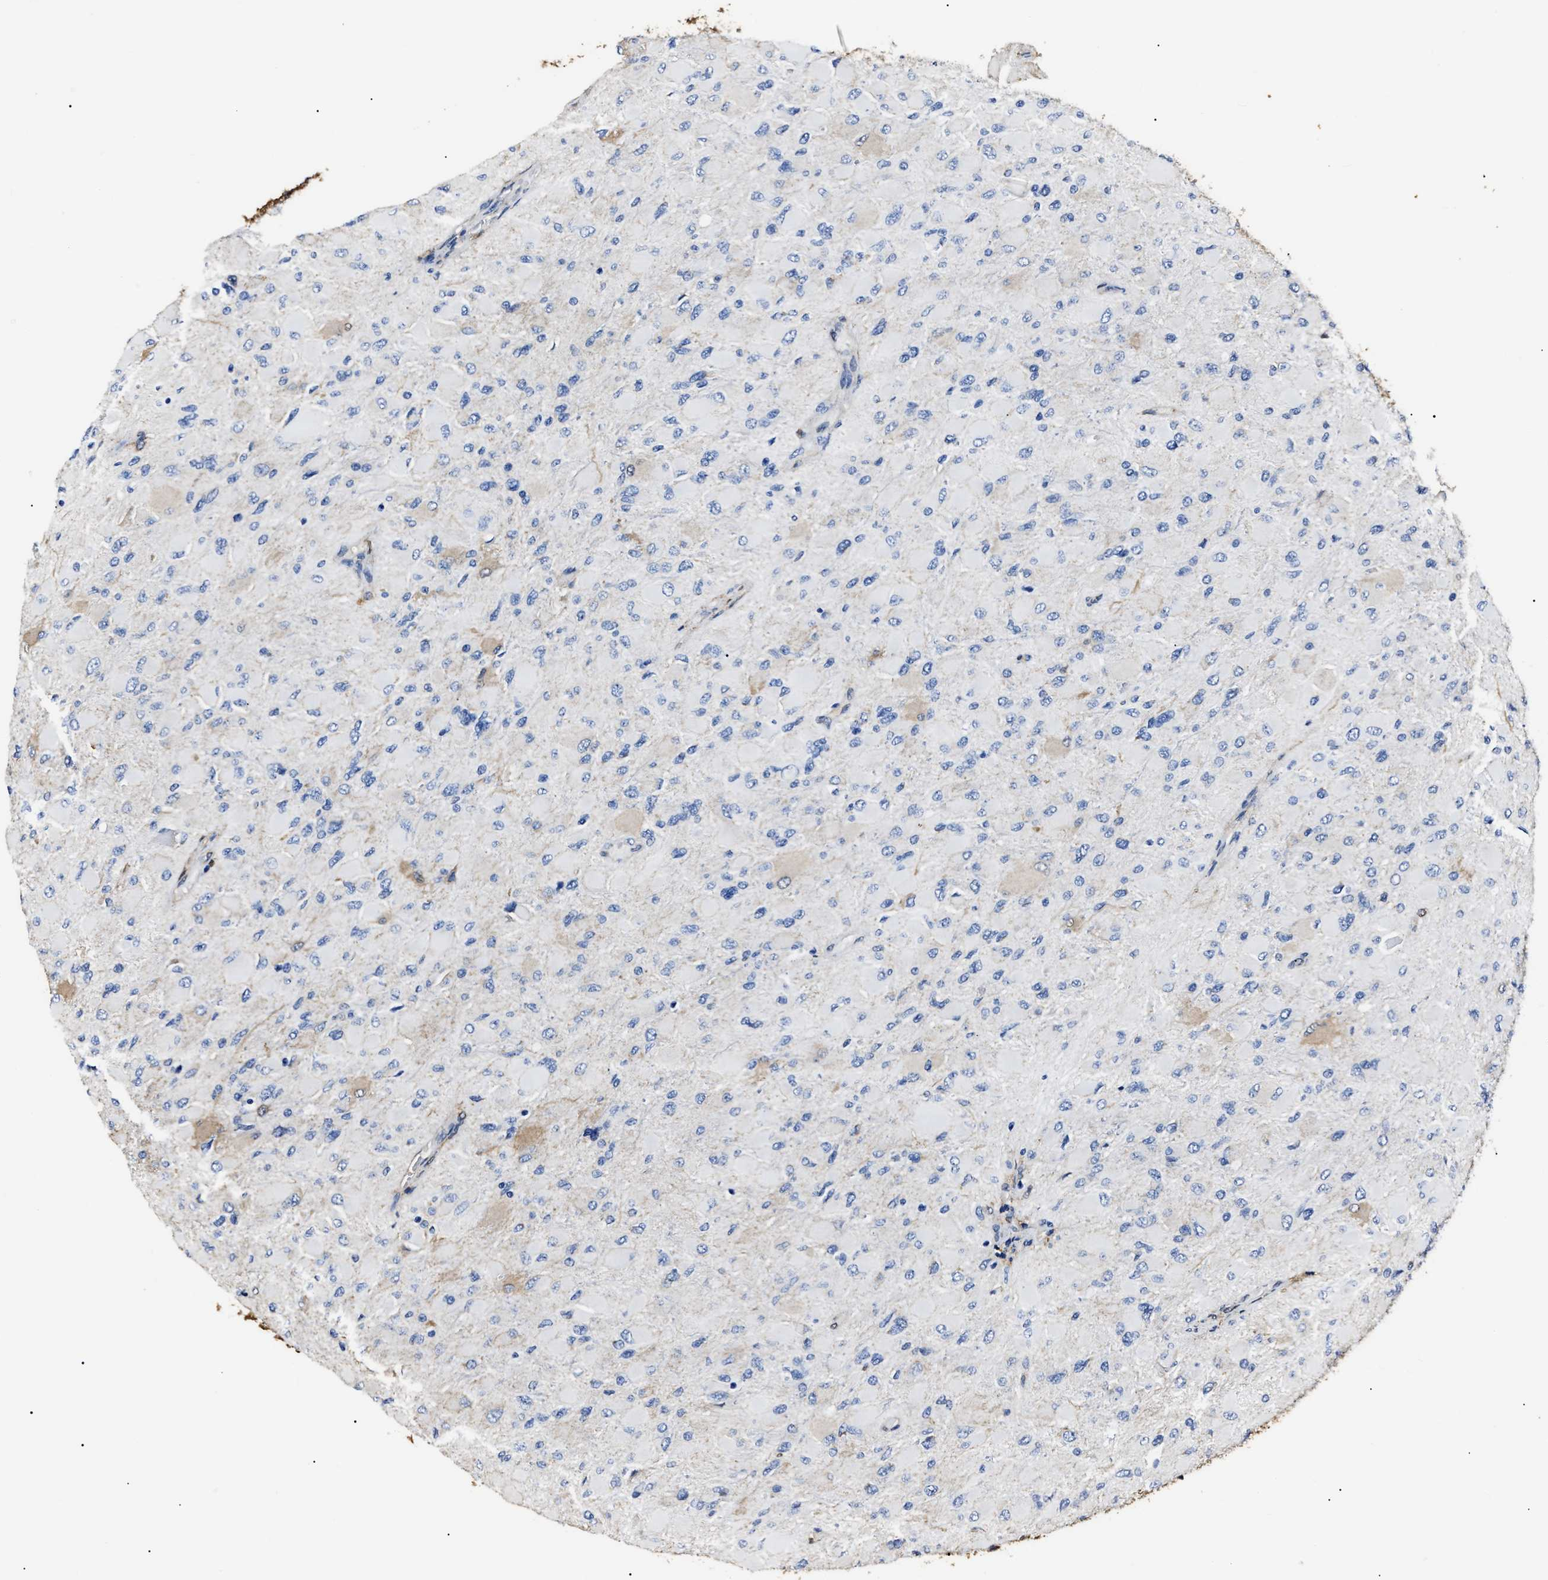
{"staining": {"intensity": "negative", "quantity": "none", "location": "none"}, "tissue": "glioma", "cell_type": "Tumor cells", "image_type": "cancer", "snomed": [{"axis": "morphology", "description": "Glioma, malignant, High grade"}, {"axis": "topography", "description": "Cerebral cortex"}], "caption": "High power microscopy photomicrograph of an immunohistochemistry histopathology image of high-grade glioma (malignant), revealing no significant expression in tumor cells.", "gene": "ALDH1A1", "patient": {"sex": "female", "age": 36}}